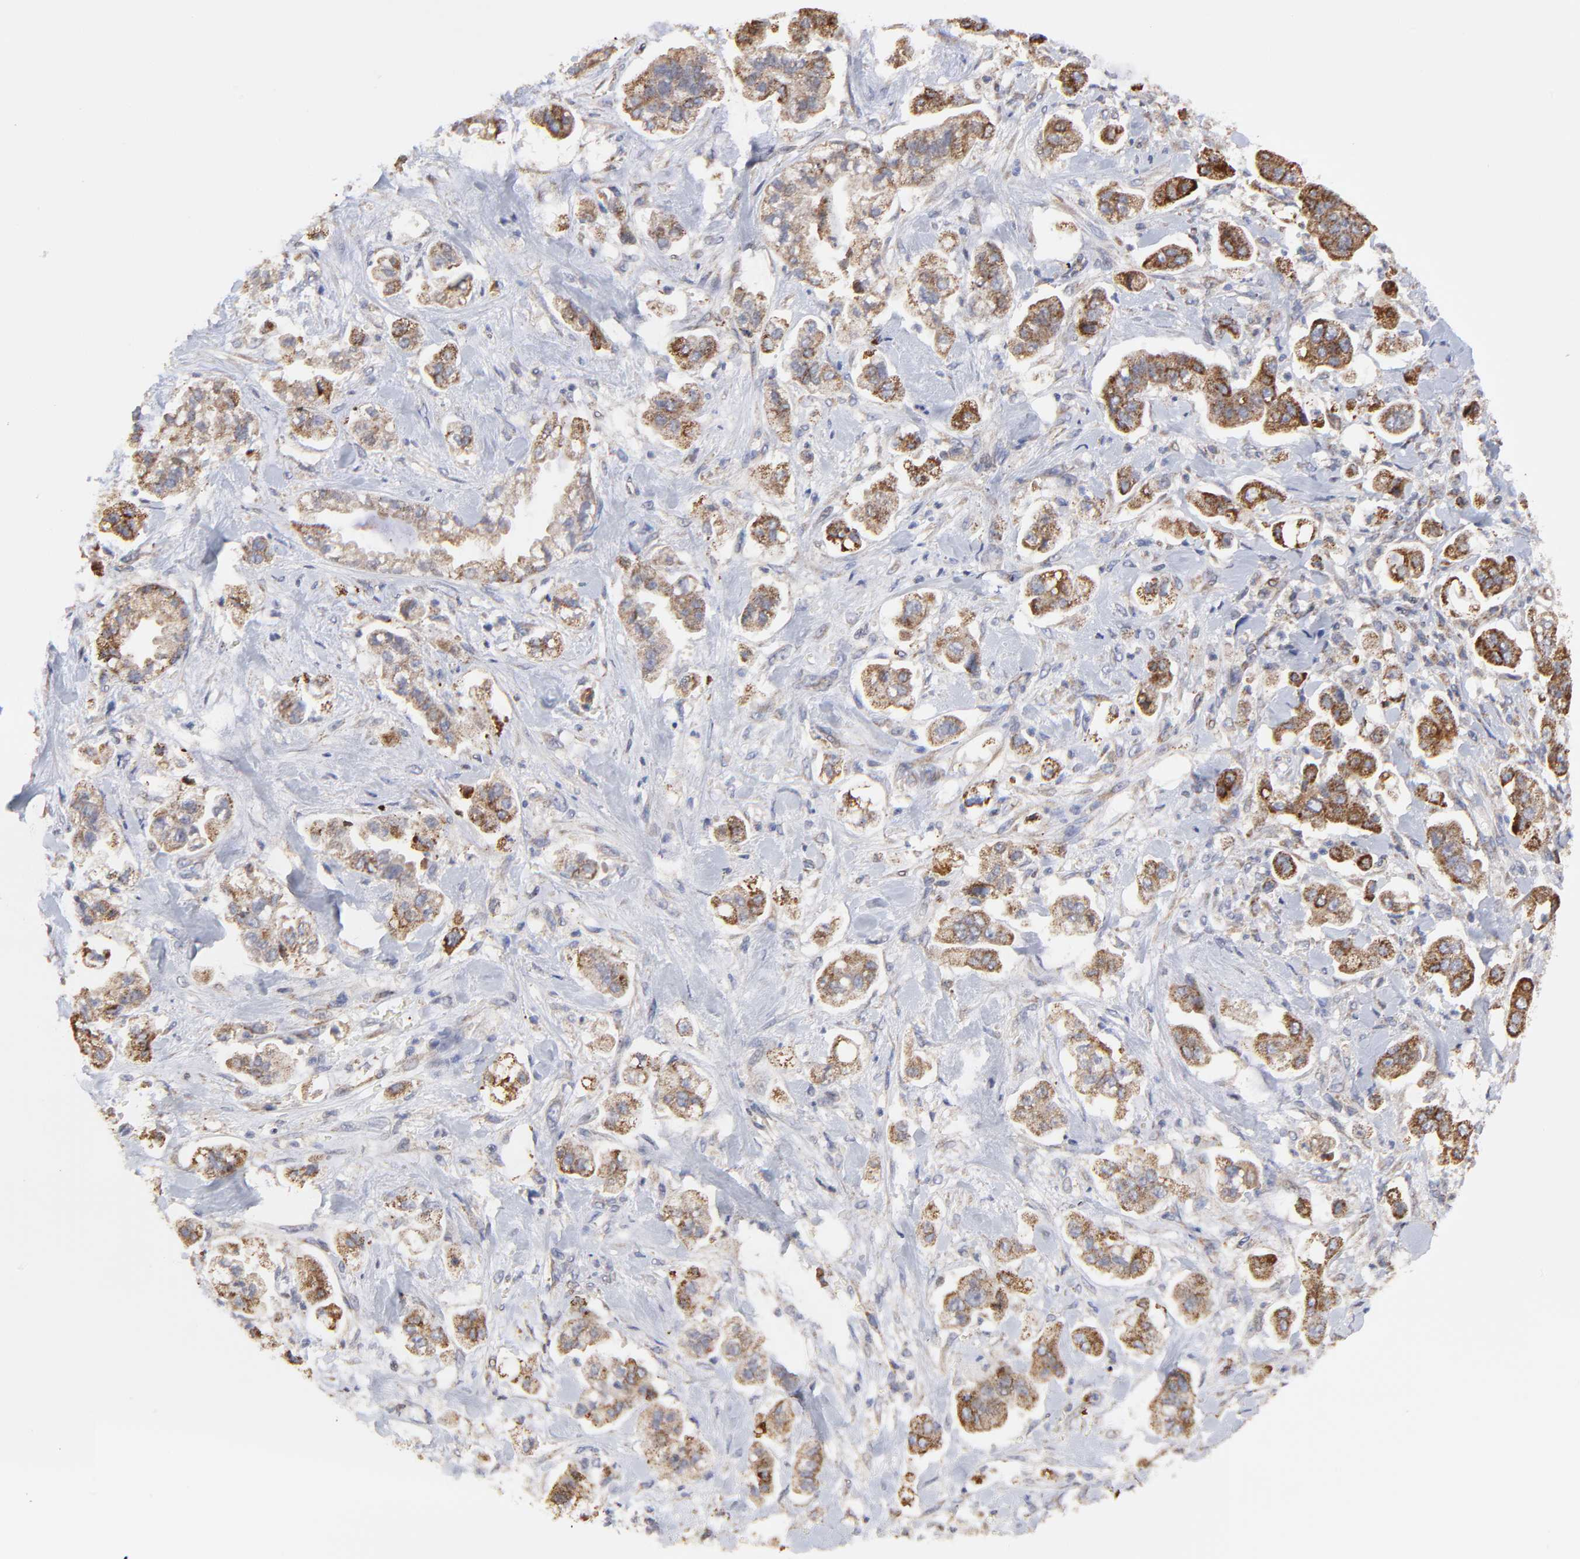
{"staining": {"intensity": "moderate", "quantity": ">75%", "location": "cytoplasmic/membranous"}, "tissue": "stomach cancer", "cell_type": "Tumor cells", "image_type": "cancer", "snomed": [{"axis": "morphology", "description": "Adenocarcinoma, NOS"}, {"axis": "topography", "description": "Stomach"}], "caption": "Protein staining shows moderate cytoplasmic/membranous staining in approximately >75% of tumor cells in stomach cancer (adenocarcinoma). (brown staining indicates protein expression, while blue staining denotes nuclei).", "gene": "ZNF550", "patient": {"sex": "male", "age": 62}}